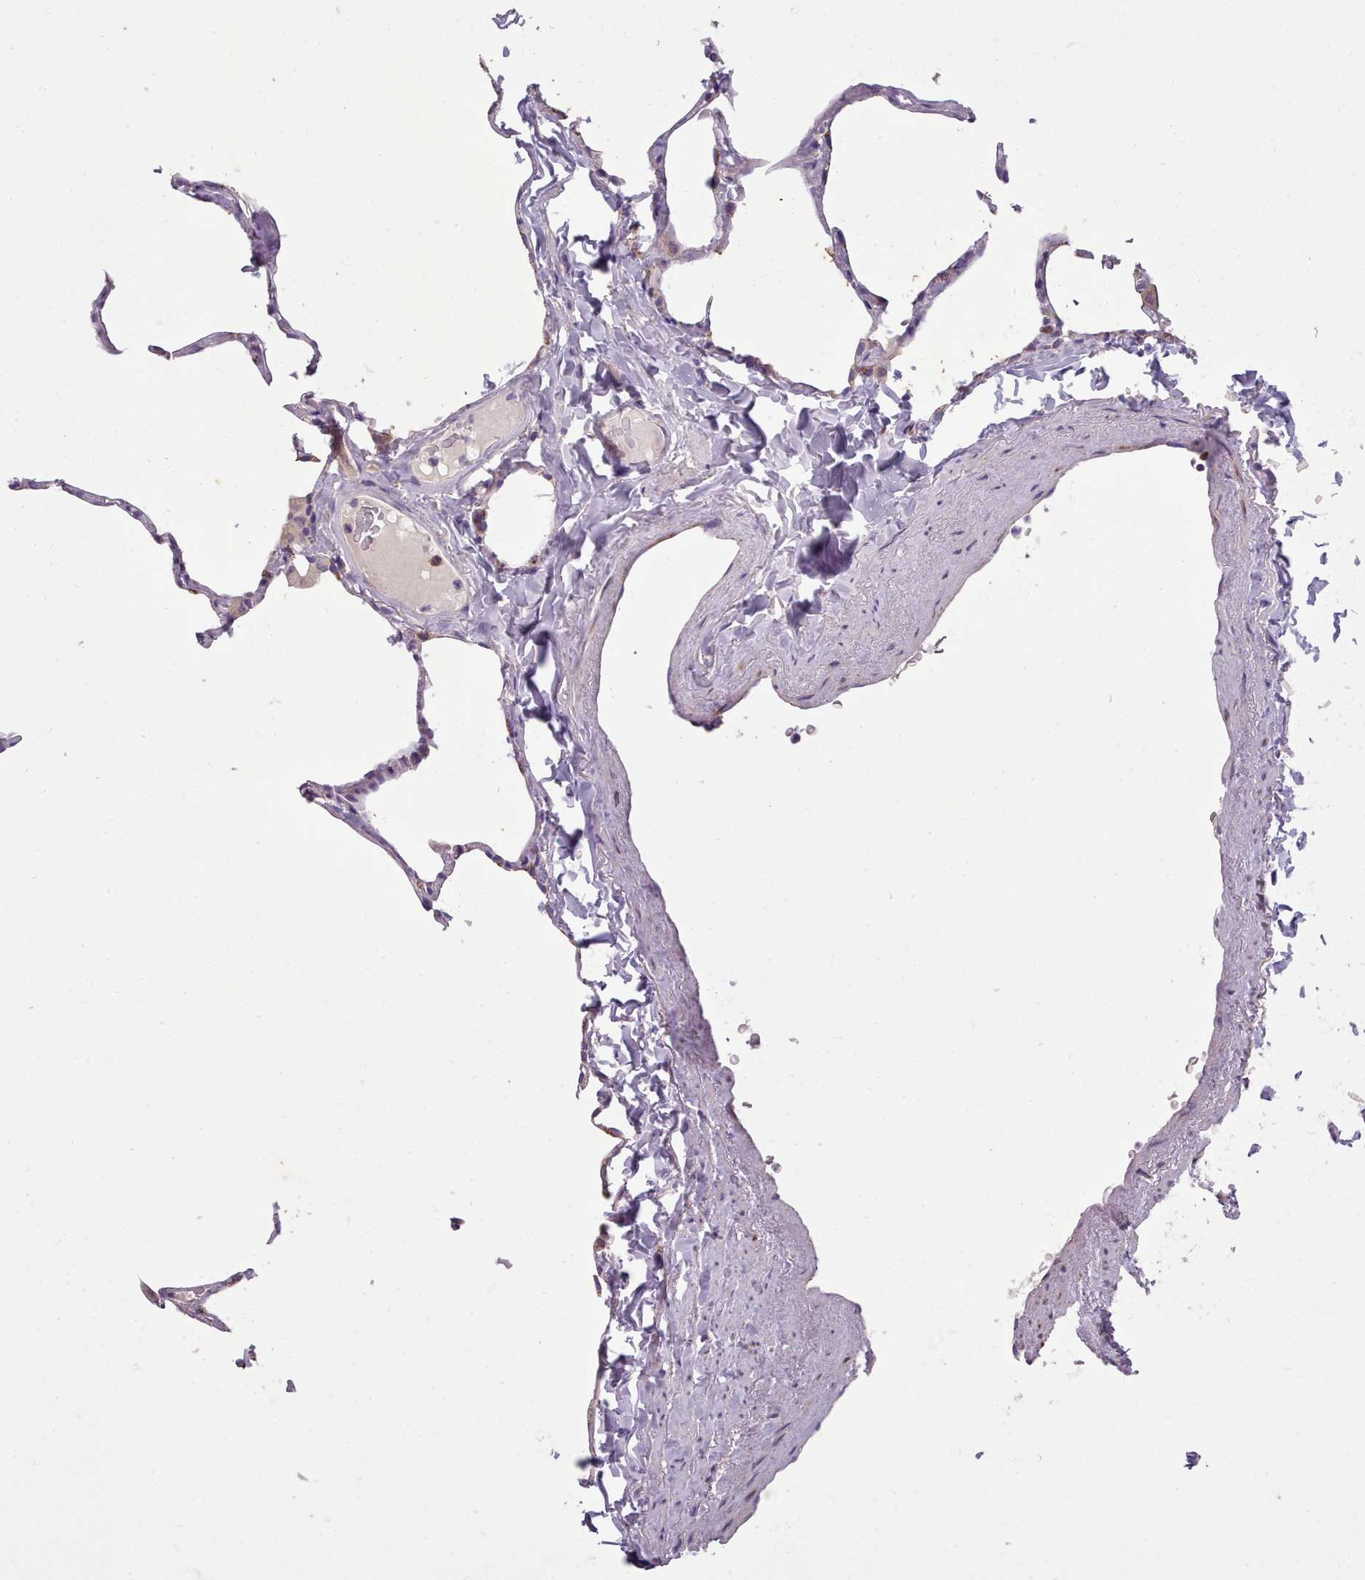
{"staining": {"intensity": "negative", "quantity": "none", "location": "none"}, "tissue": "lung", "cell_type": "Alveolar cells", "image_type": "normal", "snomed": [{"axis": "morphology", "description": "Normal tissue, NOS"}, {"axis": "topography", "description": "Lung"}], "caption": "A micrograph of lung stained for a protein exhibits no brown staining in alveolar cells.", "gene": "FKBP10", "patient": {"sex": "male", "age": 65}}